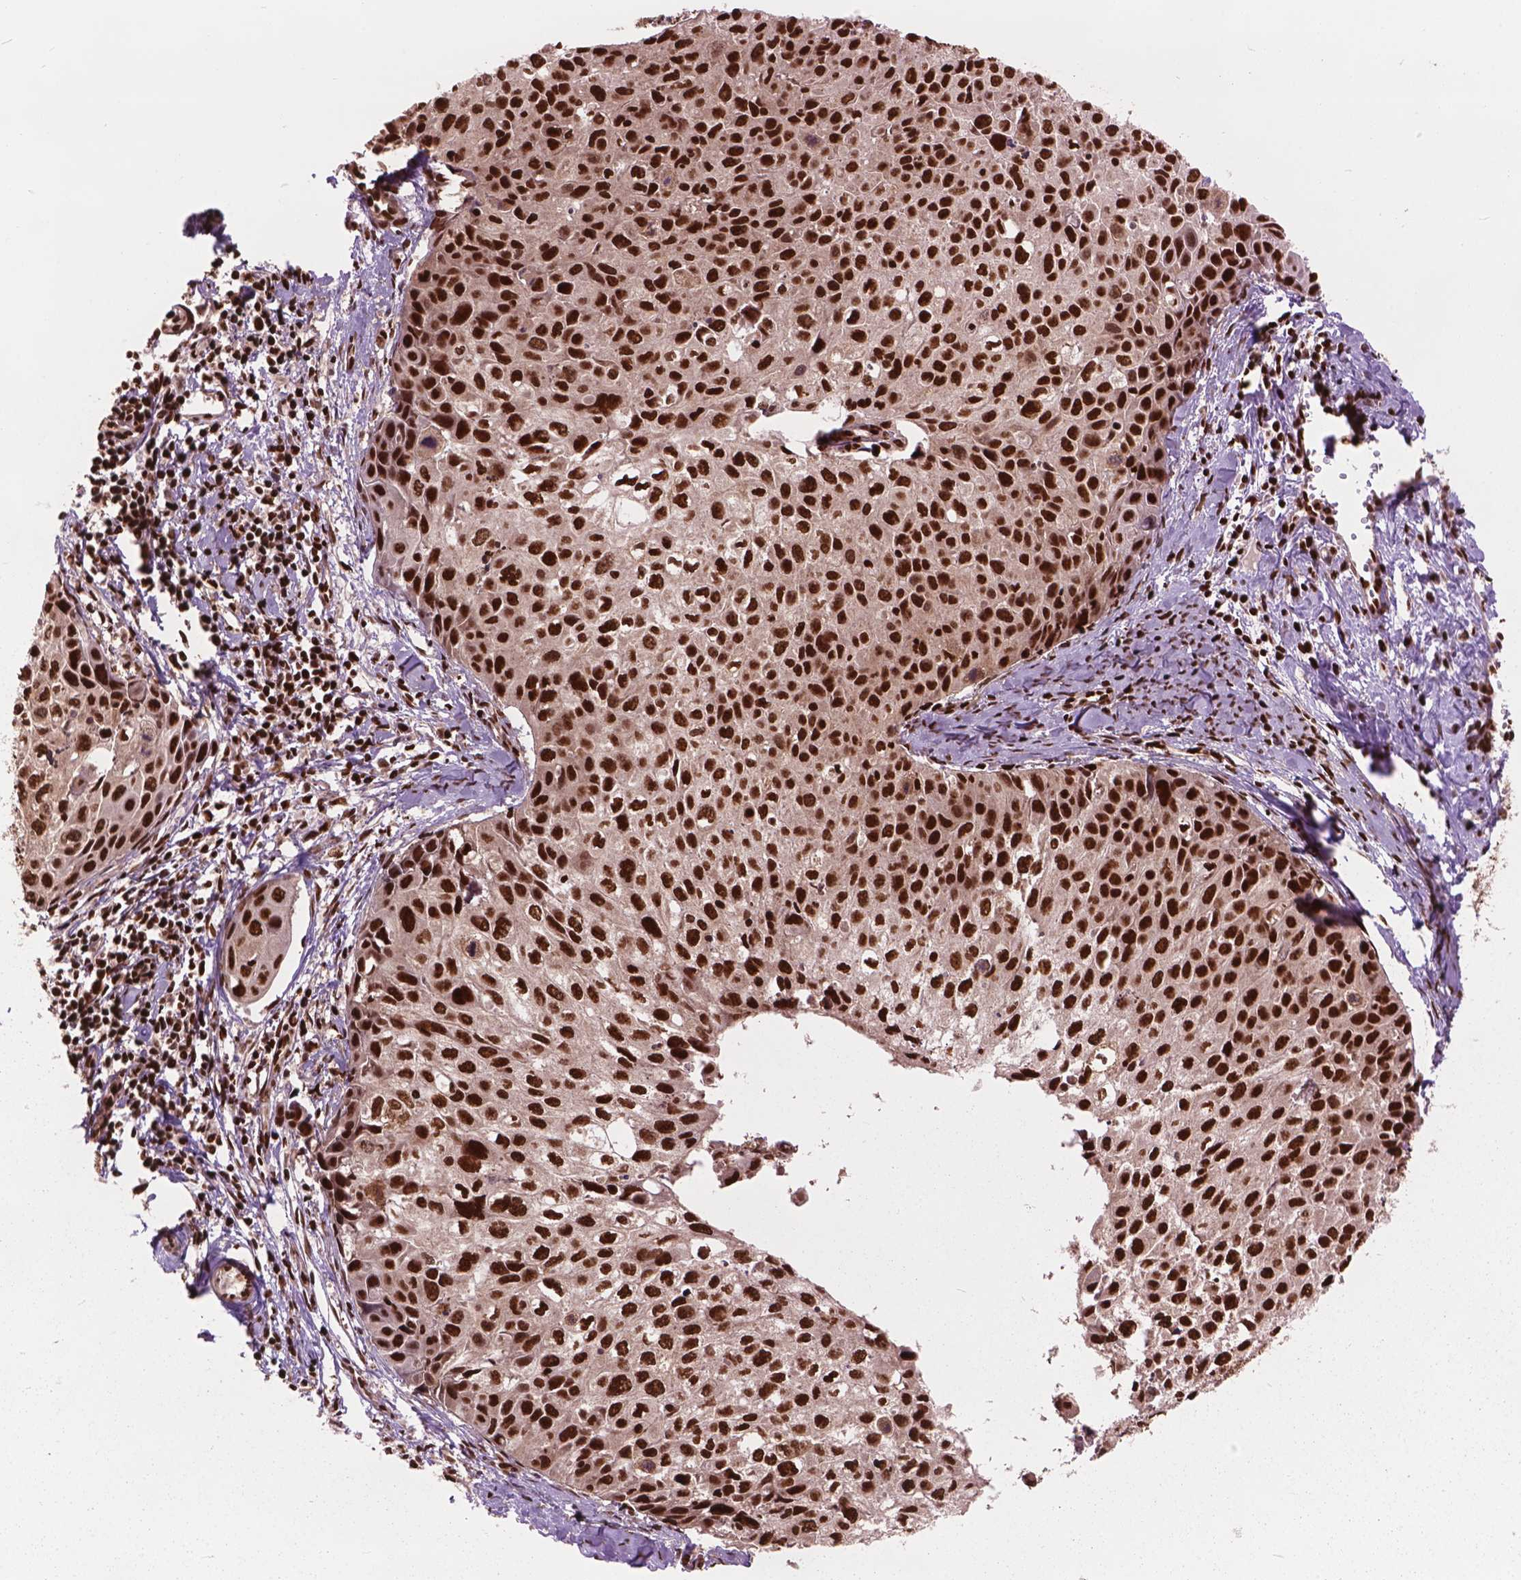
{"staining": {"intensity": "moderate", "quantity": ">75%", "location": "nuclear"}, "tissue": "cervical cancer", "cell_type": "Tumor cells", "image_type": "cancer", "snomed": [{"axis": "morphology", "description": "Squamous cell carcinoma, NOS"}, {"axis": "topography", "description": "Cervix"}], "caption": "Protein expression analysis of human cervical squamous cell carcinoma reveals moderate nuclear positivity in approximately >75% of tumor cells.", "gene": "ANP32B", "patient": {"sex": "female", "age": 50}}